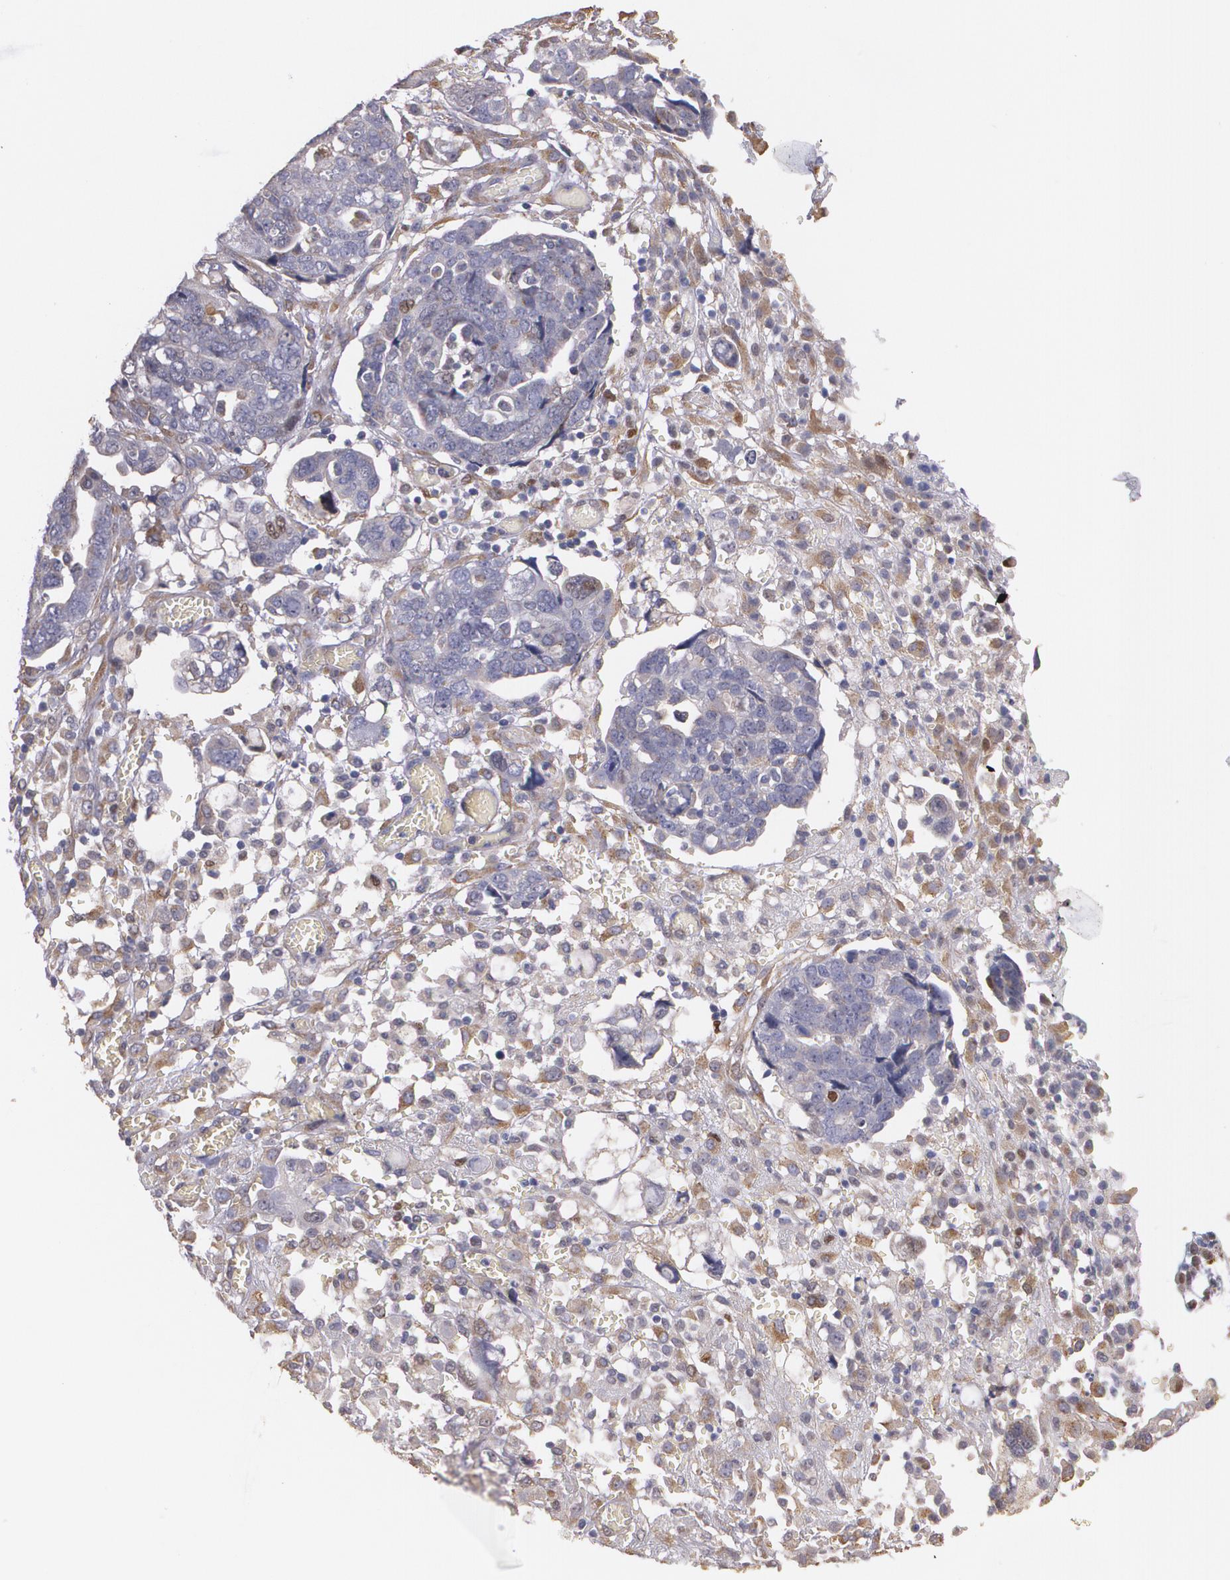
{"staining": {"intensity": "weak", "quantity": "25%-75%", "location": "cytoplasmic/membranous"}, "tissue": "ovarian cancer", "cell_type": "Tumor cells", "image_type": "cancer", "snomed": [{"axis": "morphology", "description": "Normal tissue, NOS"}, {"axis": "morphology", "description": "Cystadenocarcinoma, serous, NOS"}, {"axis": "topography", "description": "Fallopian tube"}, {"axis": "topography", "description": "Ovary"}], "caption": "Protein expression analysis of human serous cystadenocarcinoma (ovarian) reveals weak cytoplasmic/membranous staining in approximately 25%-75% of tumor cells.", "gene": "ATF3", "patient": {"sex": "female", "age": 56}}